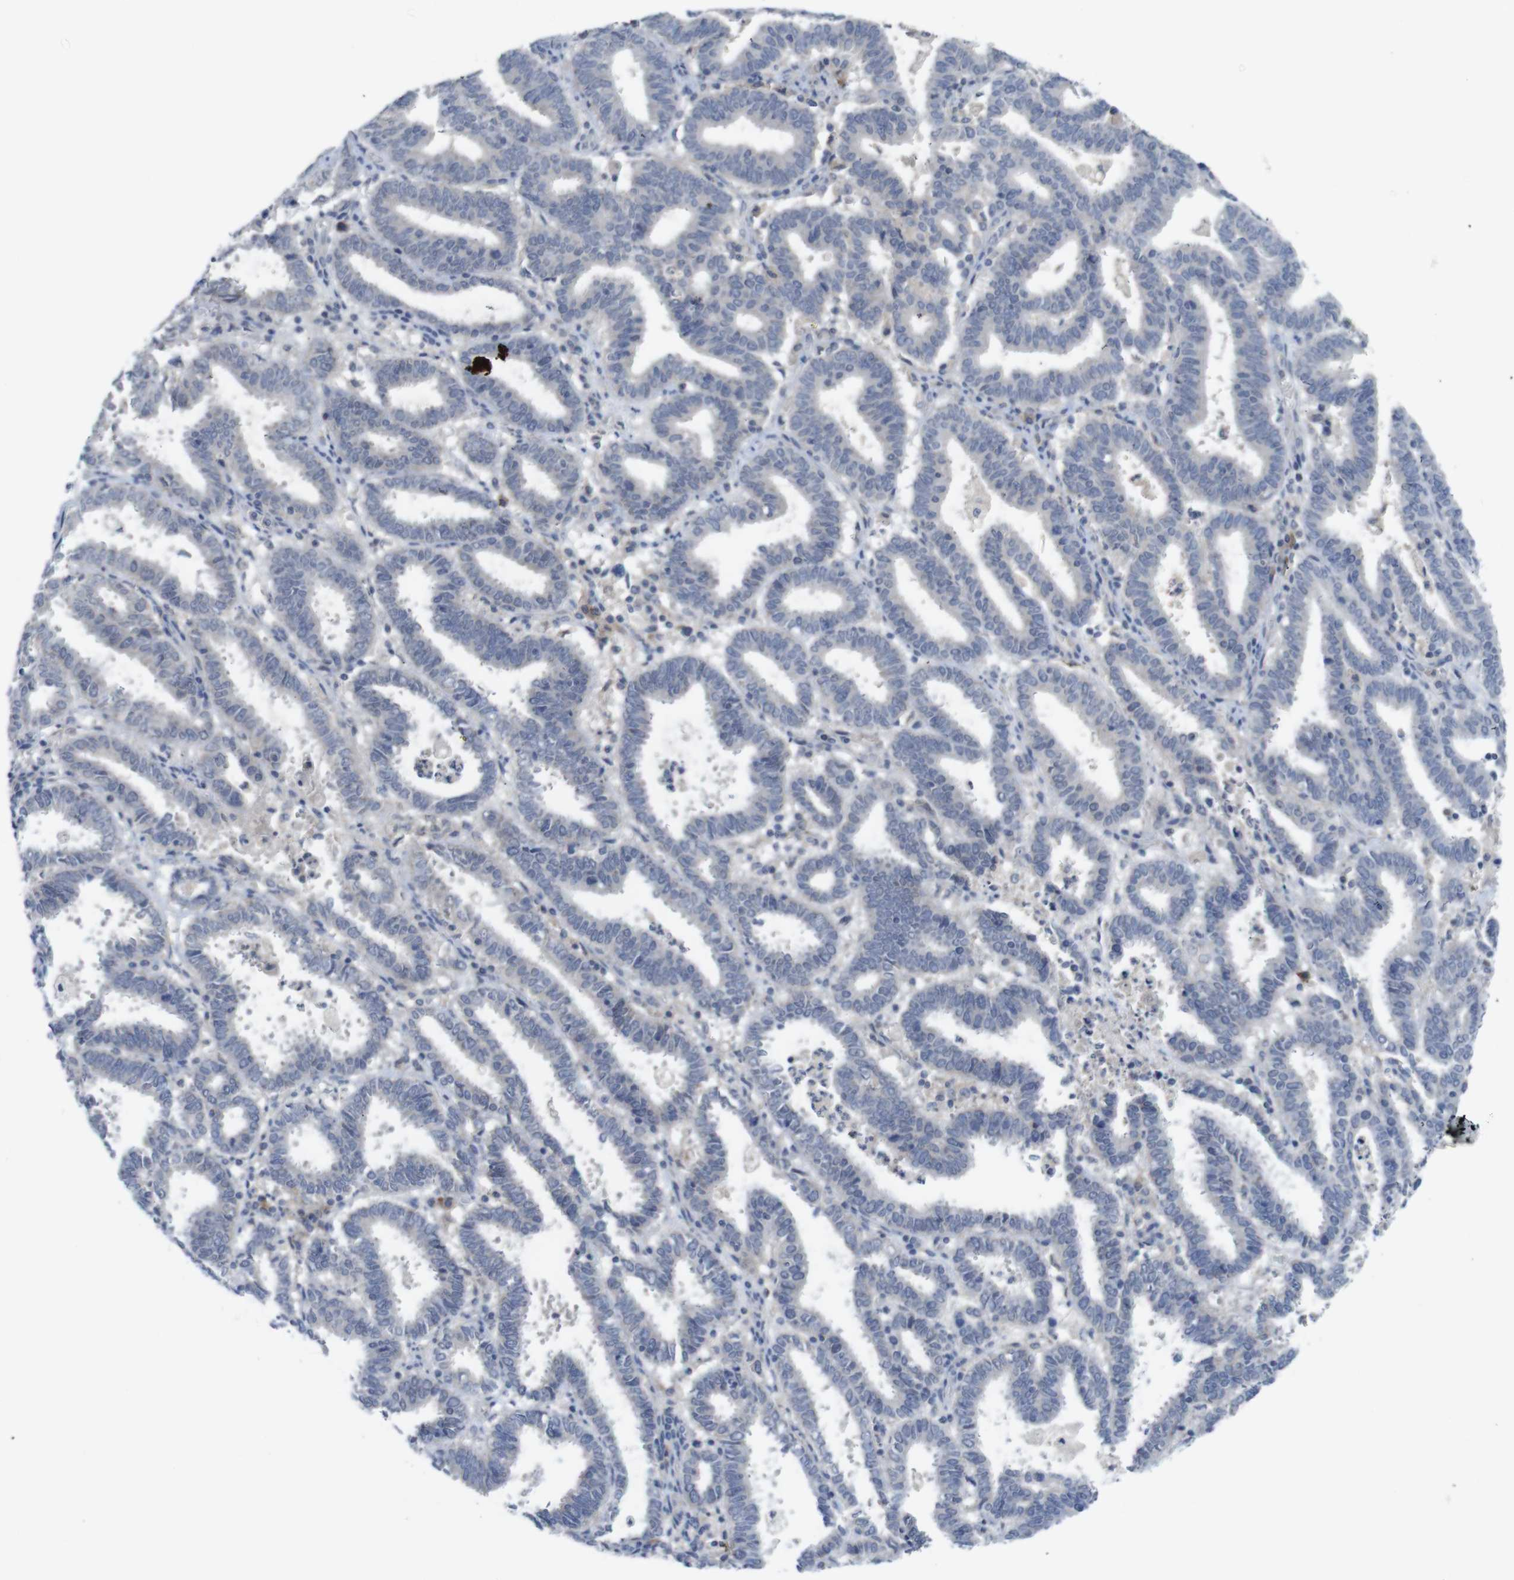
{"staining": {"intensity": "negative", "quantity": "none", "location": "none"}, "tissue": "endometrial cancer", "cell_type": "Tumor cells", "image_type": "cancer", "snomed": [{"axis": "morphology", "description": "Adenocarcinoma, NOS"}, {"axis": "topography", "description": "Uterus"}], "caption": "An immunohistochemistry image of adenocarcinoma (endometrial) is shown. There is no staining in tumor cells of adenocarcinoma (endometrial).", "gene": "SLAMF7", "patient": {"sex": "female", "age": 83}}